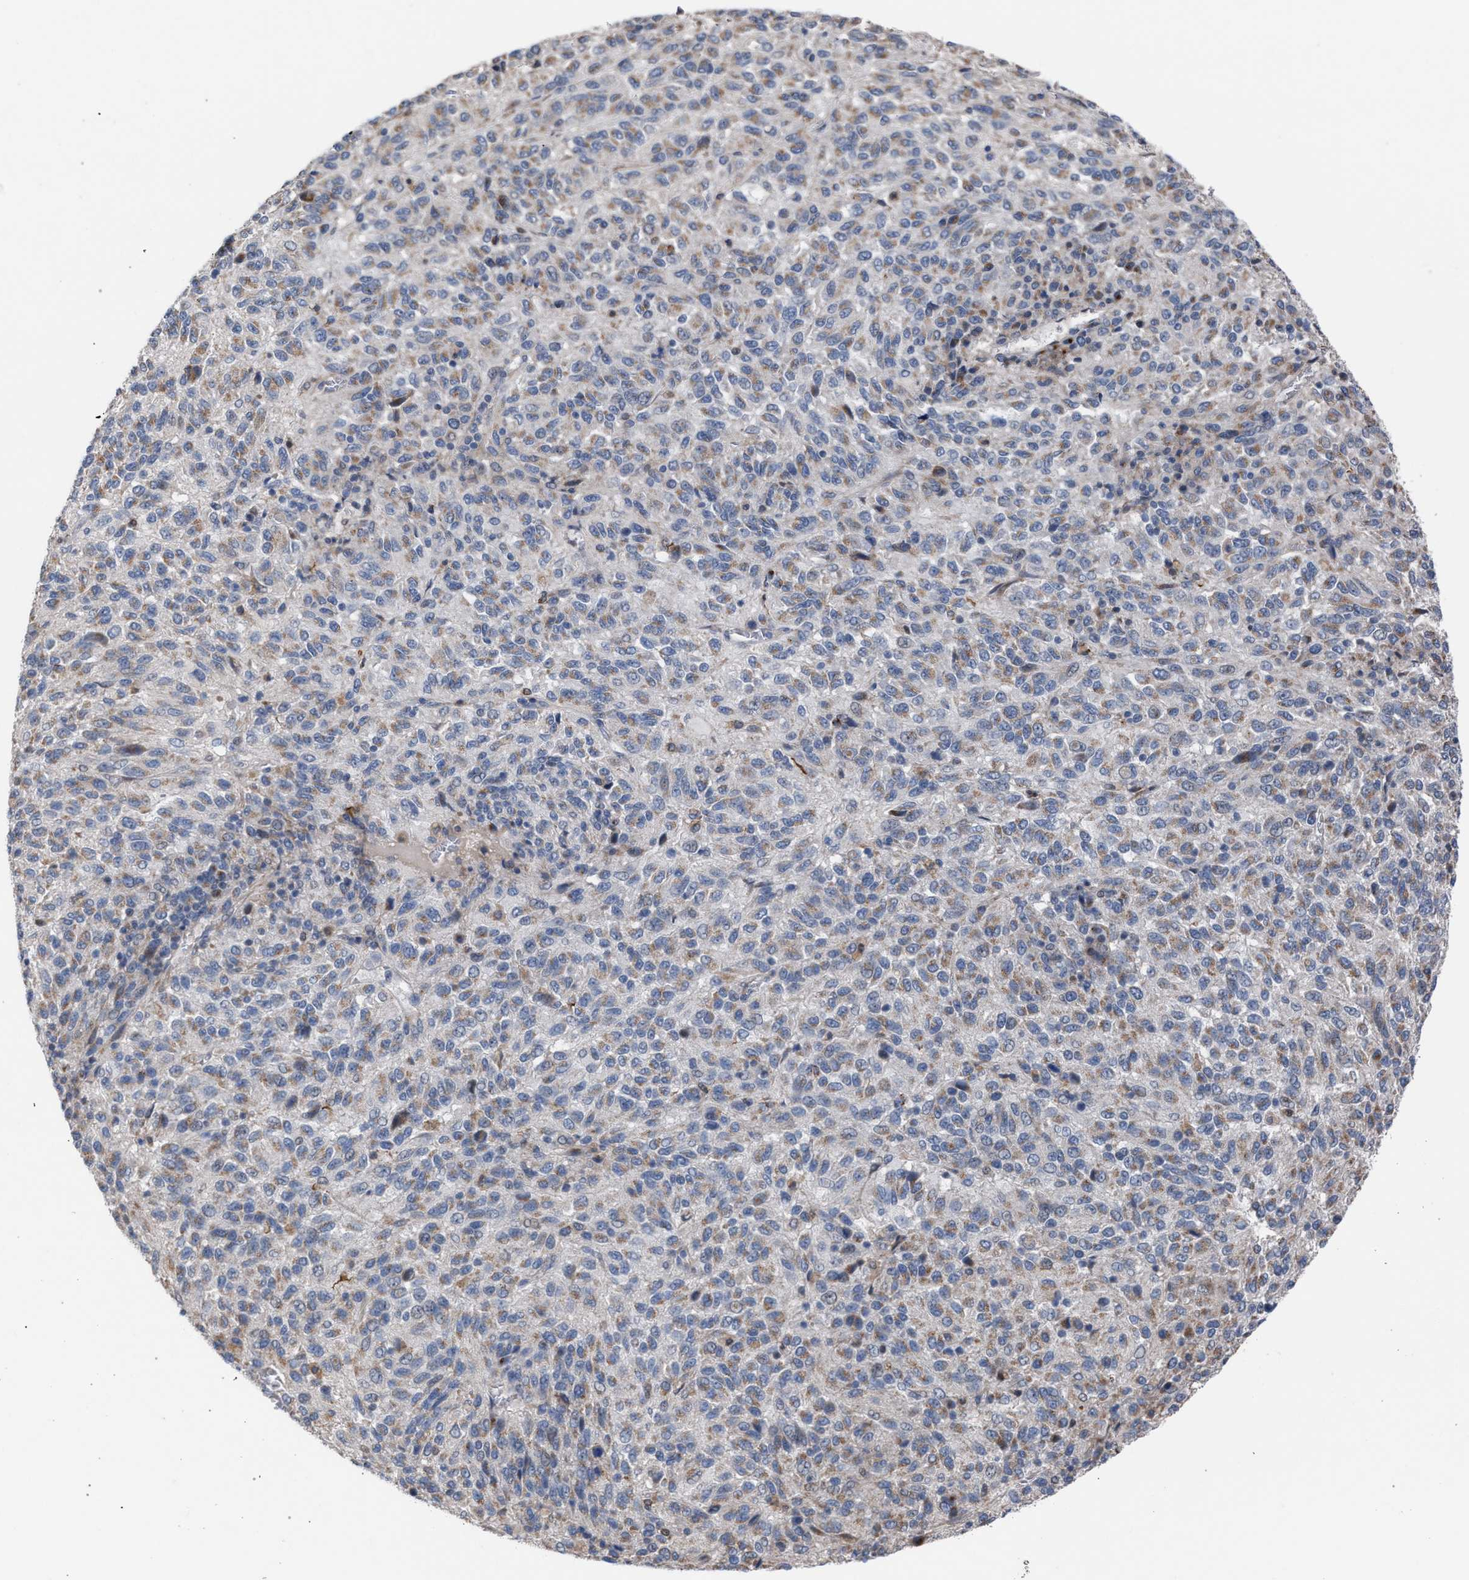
{"staining": {"intensity": "weak", "quantity": ">75%", "location": "cytoplasmic/membranous"}, "tissue": "melanoma", "cell_type": "Tumor cells", "image_type": "cancer", "snomed": [{"axis": "morphology", "description": "Malignant melanoma, Metastatic site"}, {"axis": "topography", "description": "Lung"}], "caption": "A micrograph showing weak cytoplasmic/membranous positivity in approximately >75% of tumor cells in melanoma, as visualized by brown immunohistochemical staining.", "gene": "RNF135", "patient": {"sex": "male", "age": 64}}